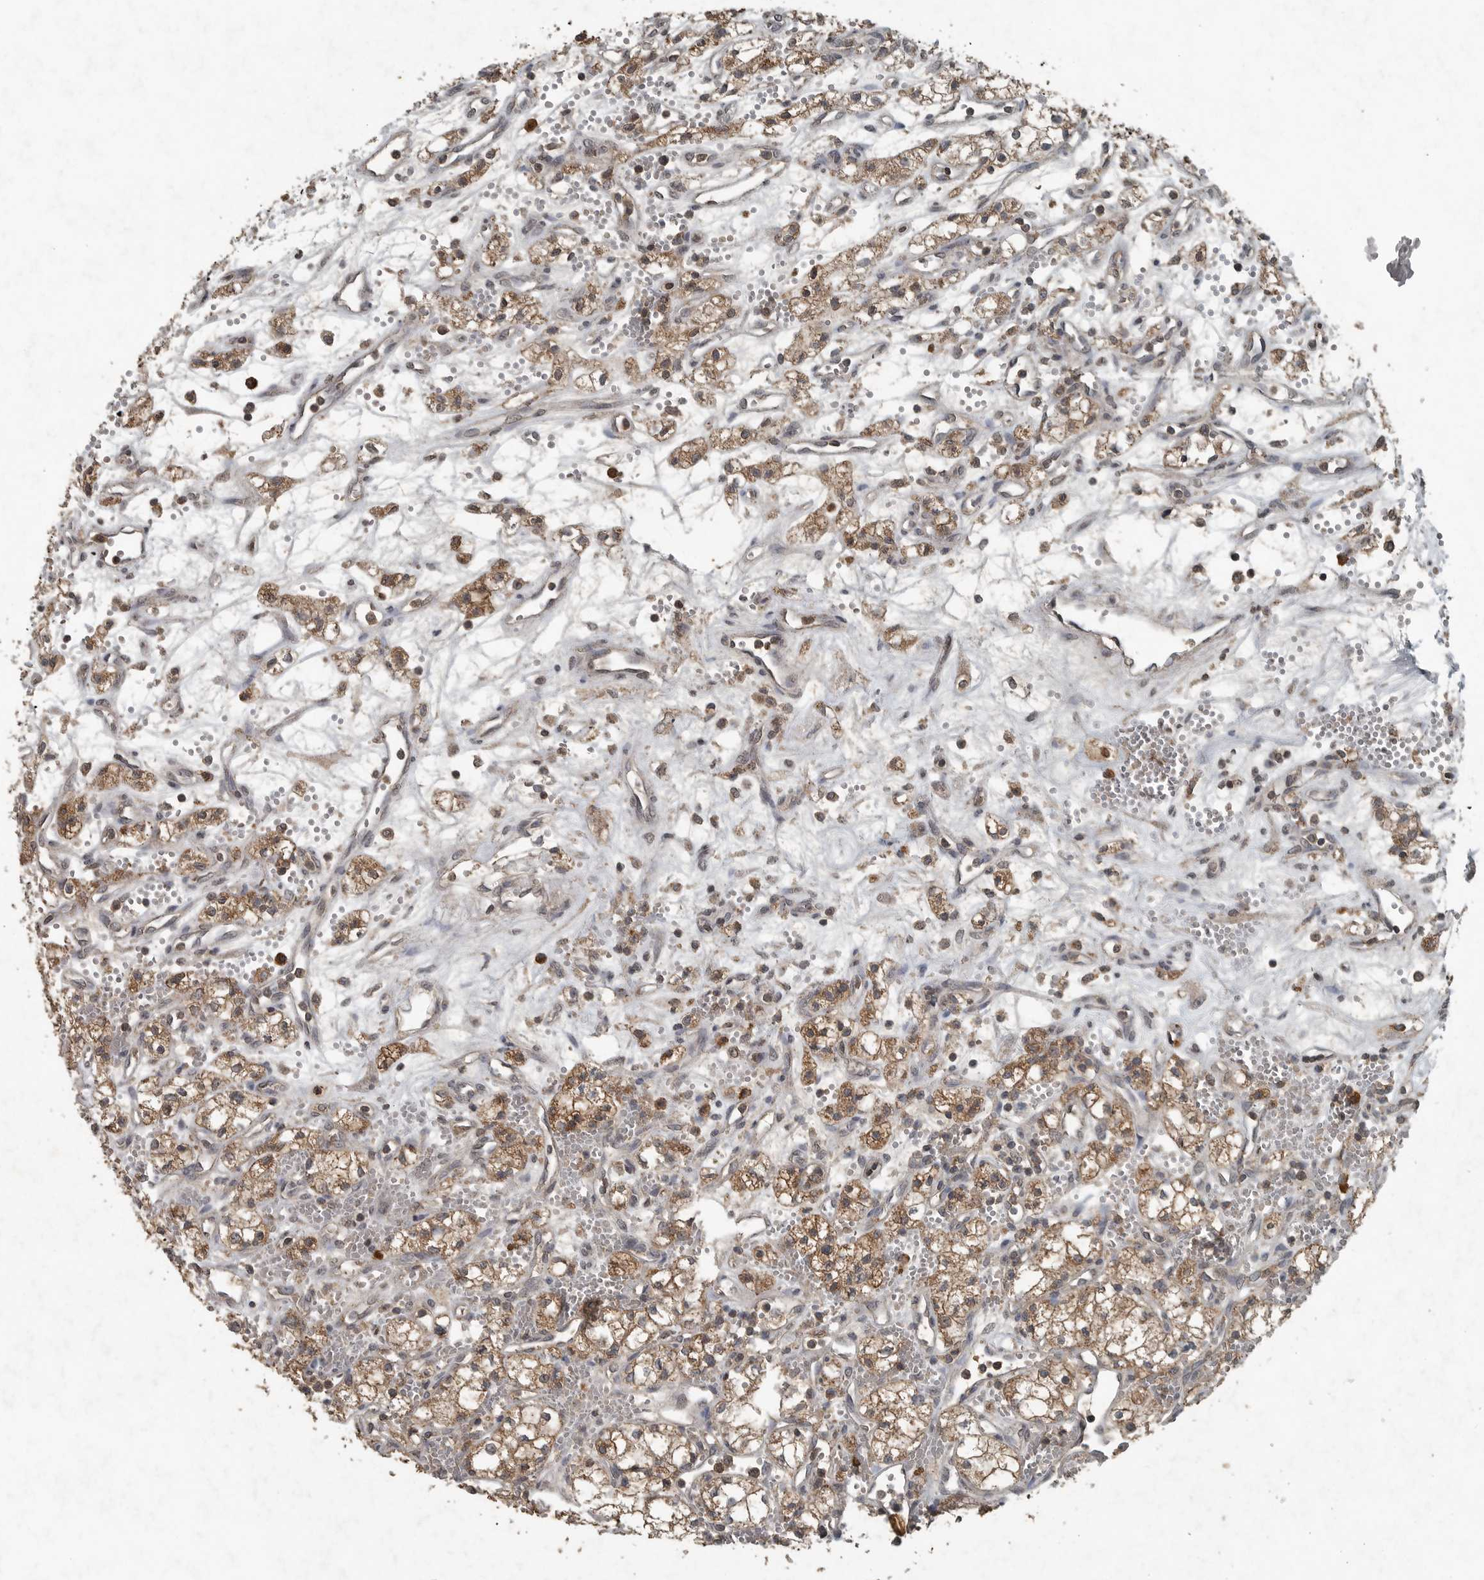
{"staining": {"intensity": "moderate", "quantity": "25%-75%", "location": "cytoplasmic/membranous"}, "tissue": "renal cancer", "cell_type": "Tumor cells", "image_type": "cancer", "snomed": [{"axis": "morphology", "description": "Adenocarcinoma, NOS"}, {"axis": "topography", "description": "Kidney"}], "caption": "Adenocarcinoma (renal) stained with immunohistochemistry demonstrates moderate cytoplasmic/membranous positivity in approximately 25%-75% of tumor cells. The protein of interest is shown in brown color, while the nuclei are stained blue.", "gene": "IL6ST", "patient": {"sex": "male", "age": 59}}